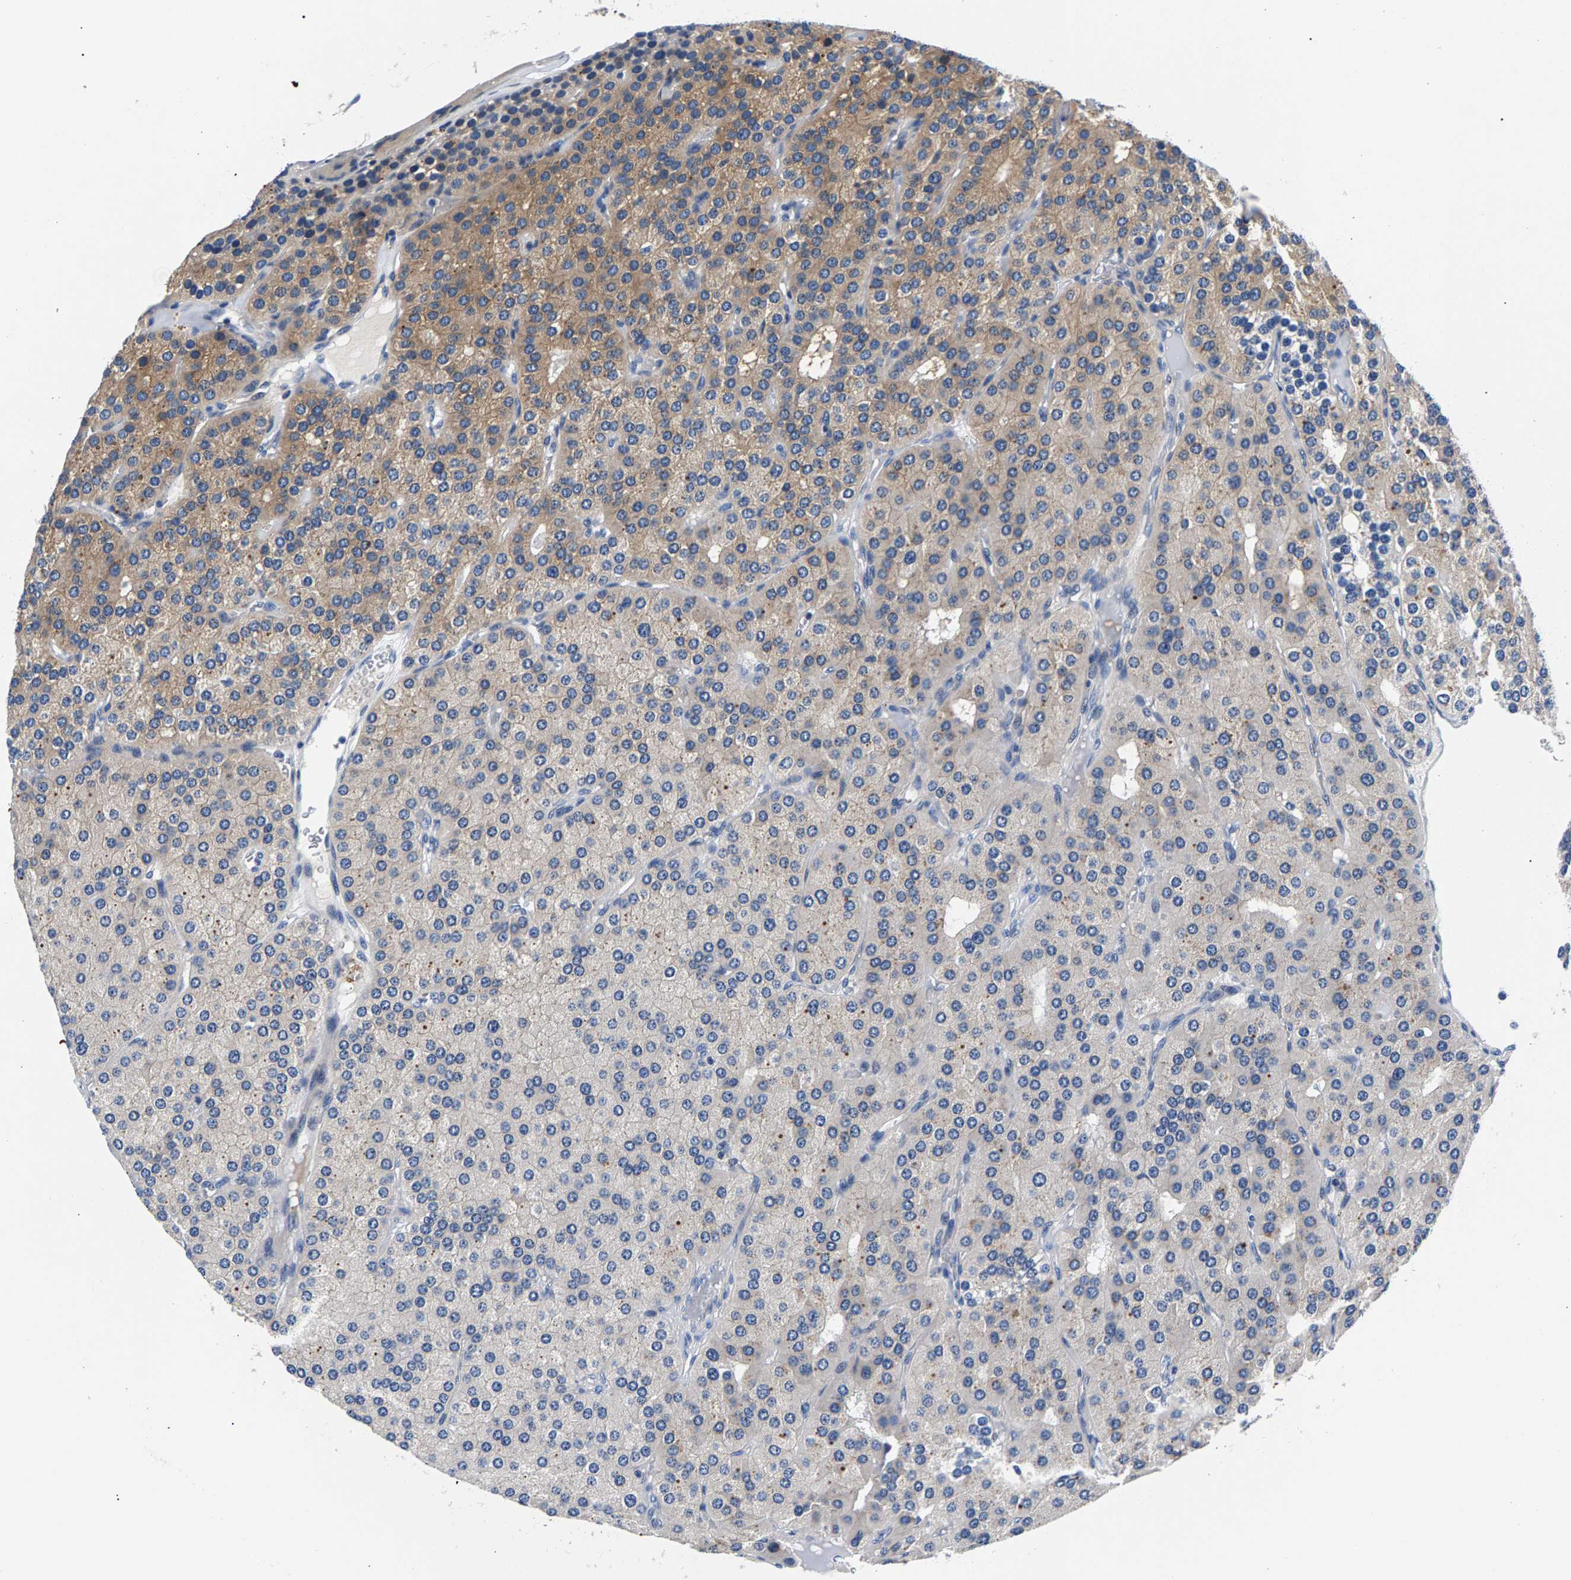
{"staining": {"intensity": "moderate", "quantity": "<25%", "location": "cytoplasmic/membranous"}, "tissue": "parathyroid gland", "cell_type": "Glandular cells", "image_type": "normal", "snomed": [{"axis": "morphology", "description": "Normal tissue, NOS"}, {"axis": "morphology", "description": "Adenoma, NOS"}, {"axis": "topography", "description": "Parathyroid gland"}], "caption": "Normal parathyroid gland exhibits moderate cytoplasmic/membranous staining in about <25% of glandular cells.", "gene": "P2RY4", "patient": {"sex": "female", "age": 86}}